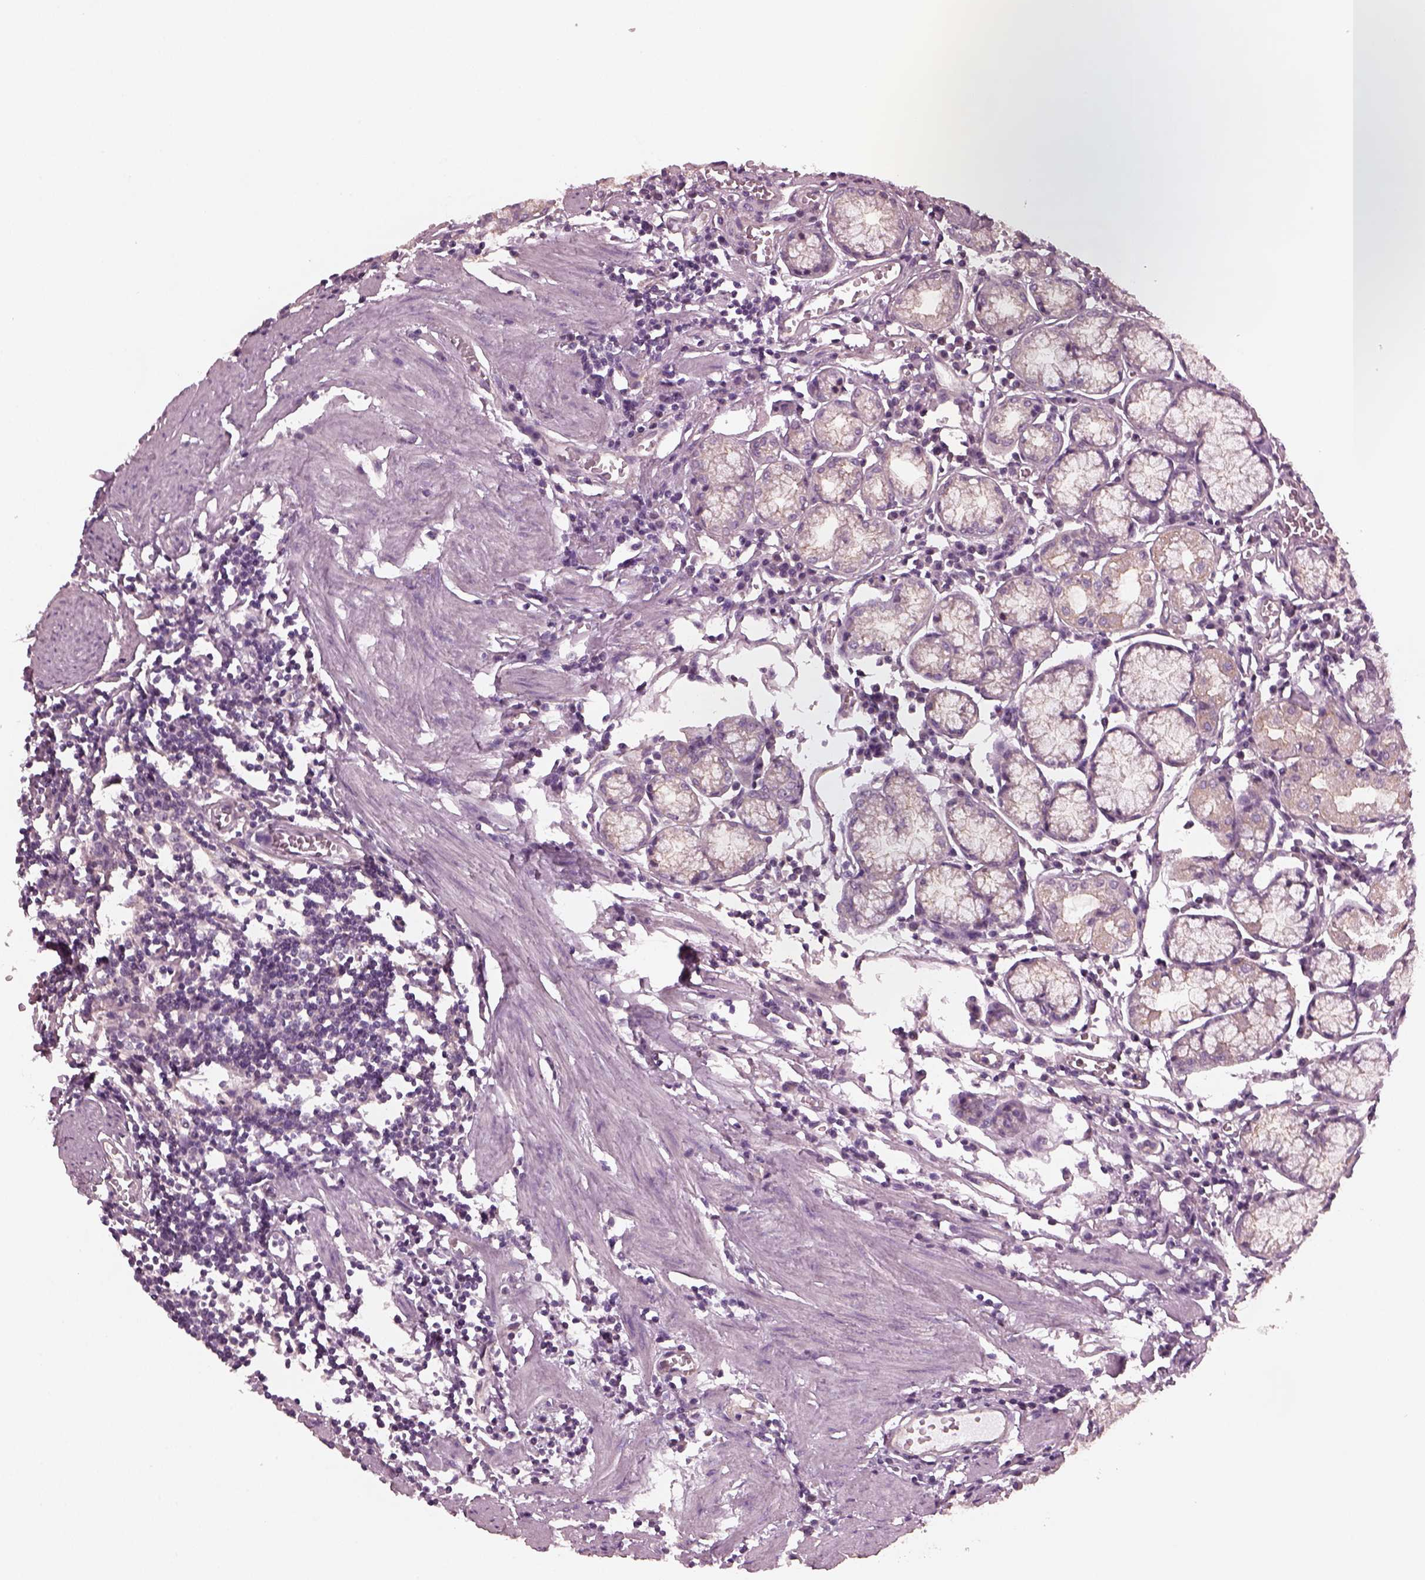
{"staining": {"intensity": "moderate", "quantity": ">75%", "location": "cytoplasmic/membranous"}, "tissue": "stomach", "cell_type": "Glandular cells", "image_type": "normal", "snomed": [{"axis": "morphology", "description": "Normal tissue, NOS"}, {"axis": "topography", "description": "Stomach"}], "caption": "Immunohistochemistry image of unremarkable stomach stained for a protein (brown), which reveals medium levels of moderate cytoplasmic/membranous expression in approximately >75% of glandular cells.", "gene": "ODAD1", "patient": {"sex": "male", "age": 55}}